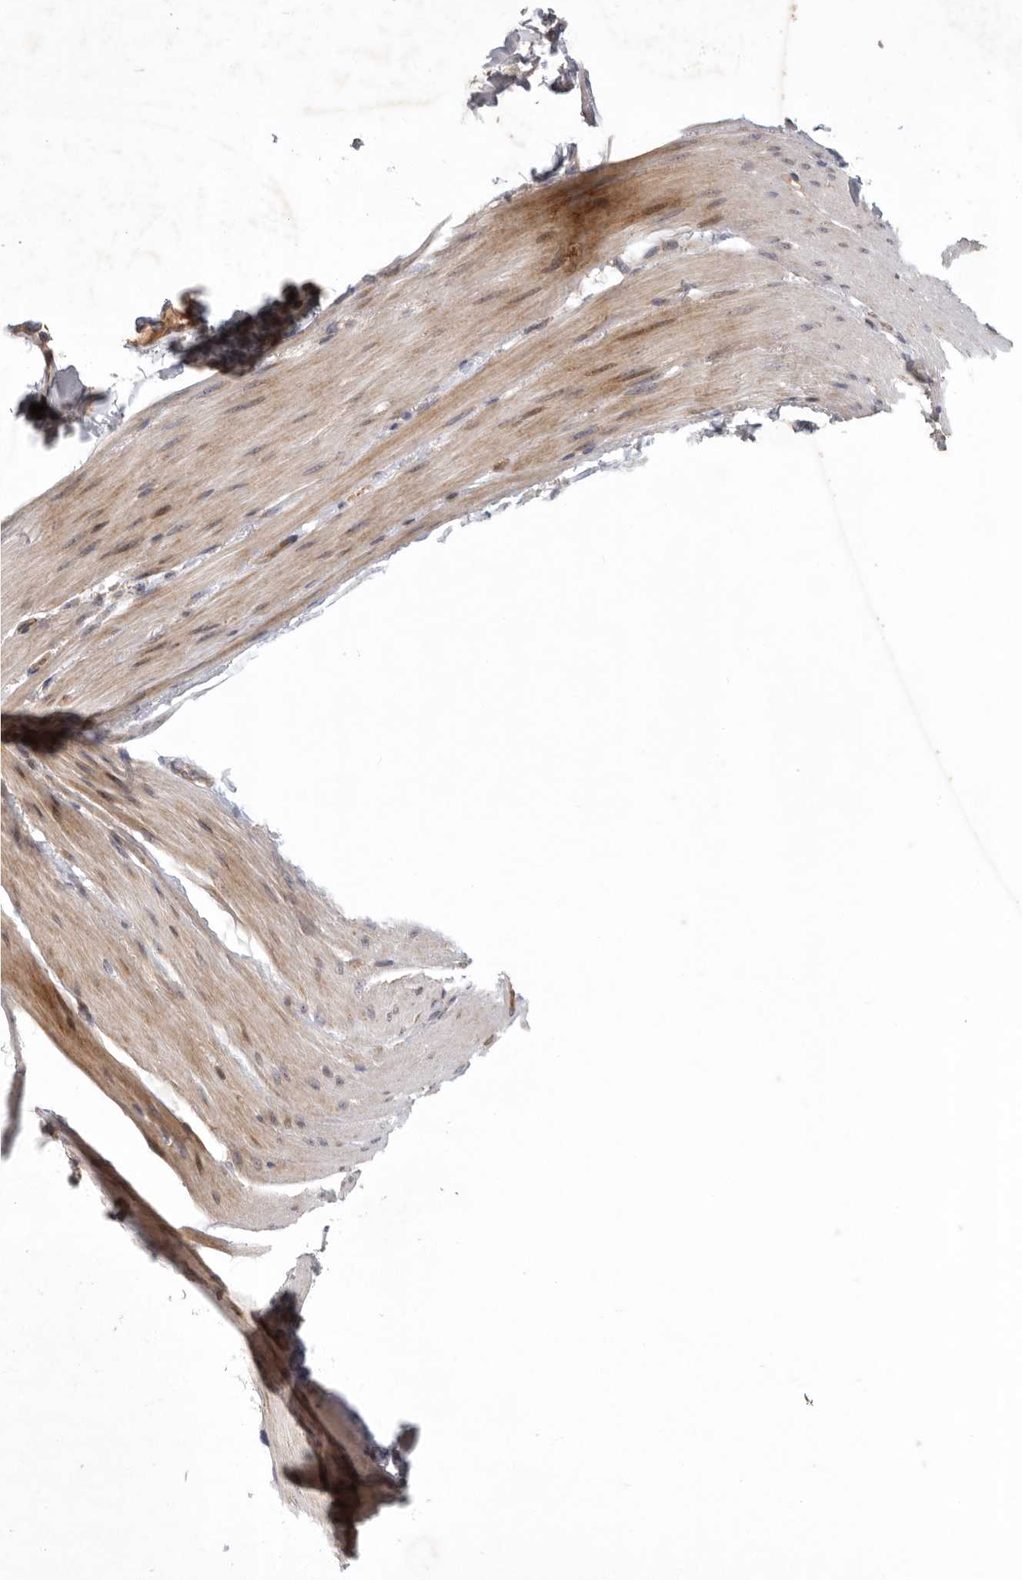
{"staining": {"intensity": "weak", "quantity": "25%-75%", "location": "cytoplasmic/membranous"}, "tissue": "smooth muscle", "cell_type": "Smooth muscle cells", "image_type": "normal", "snomed": [{"axis": "morphology", "description": "Normal tissue, NOS"}, {"axis": "topography", "description": "Smooth muscle"}, {"axis": "topography", "description": "Small intestine"}], "caption": "An immunohistochemistry micrograph of benign tissue is shown. Protein staining in brown labels weak cytoplasmic/membranous positivity in smooth muscle within smooth muscle cells. Immunohistochemistry (ihc) stains the protein of interest in brown and the nuclei are stained blue.", "gene": "KIF2B", "patient": {"sex": "female", "age": 84}}